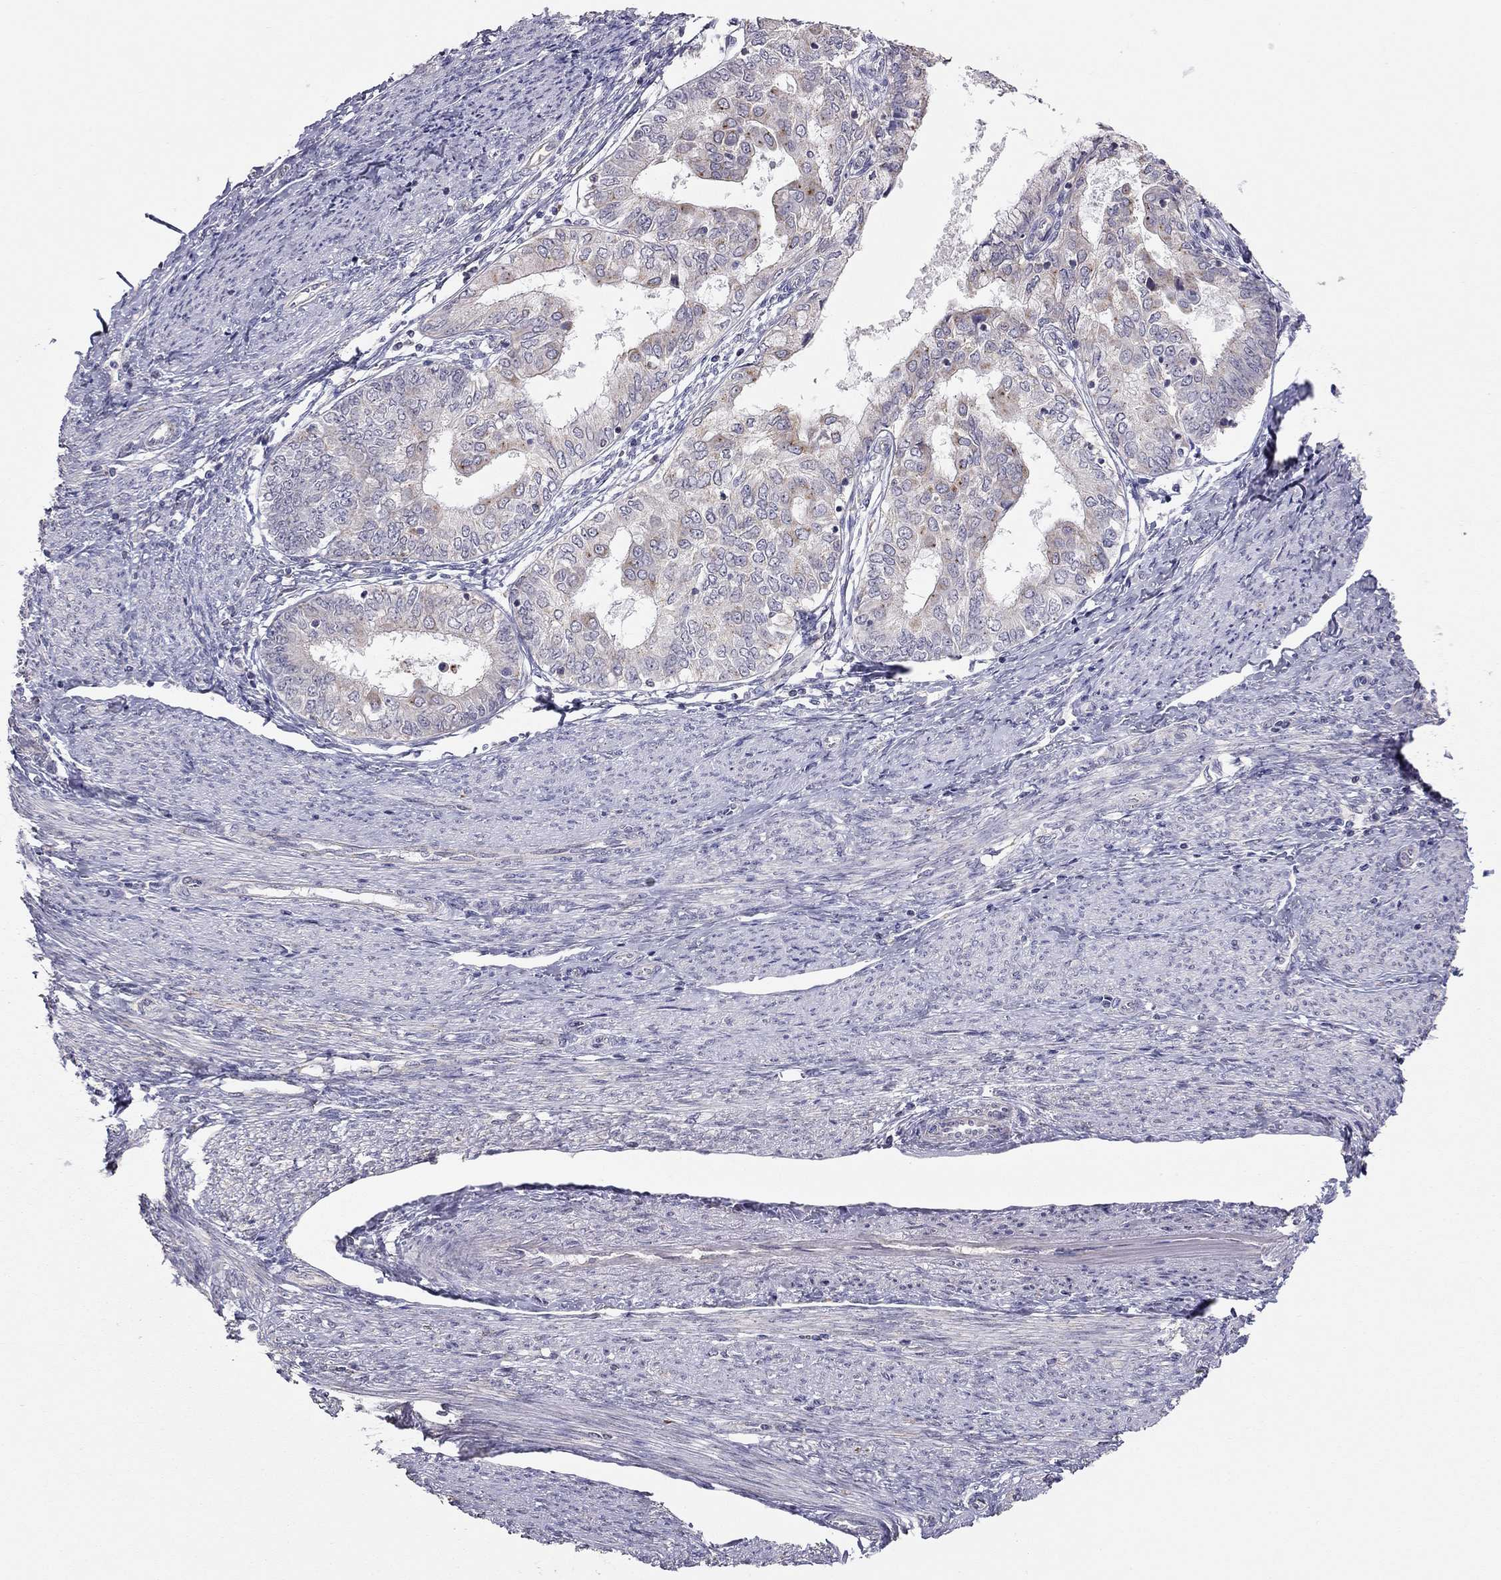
{"staining": {"intensity": "negative", "quantity": "none", "location": "none"}, "tissue": "endometrial cancer", "cell_type": "Tumor cells", "image_type": "cancer", "snomed": [{"axis": "morphology", "description": "Adenocarcinoma, NOS"}, {"axis": "topography", "description": "Endometrium"}], "caption": "The histopathology image reveals no significant staining in tumor cells of endometrial cancer.", "gene": "LRIT3", "patient": {"sex": "female", "age": 68}}